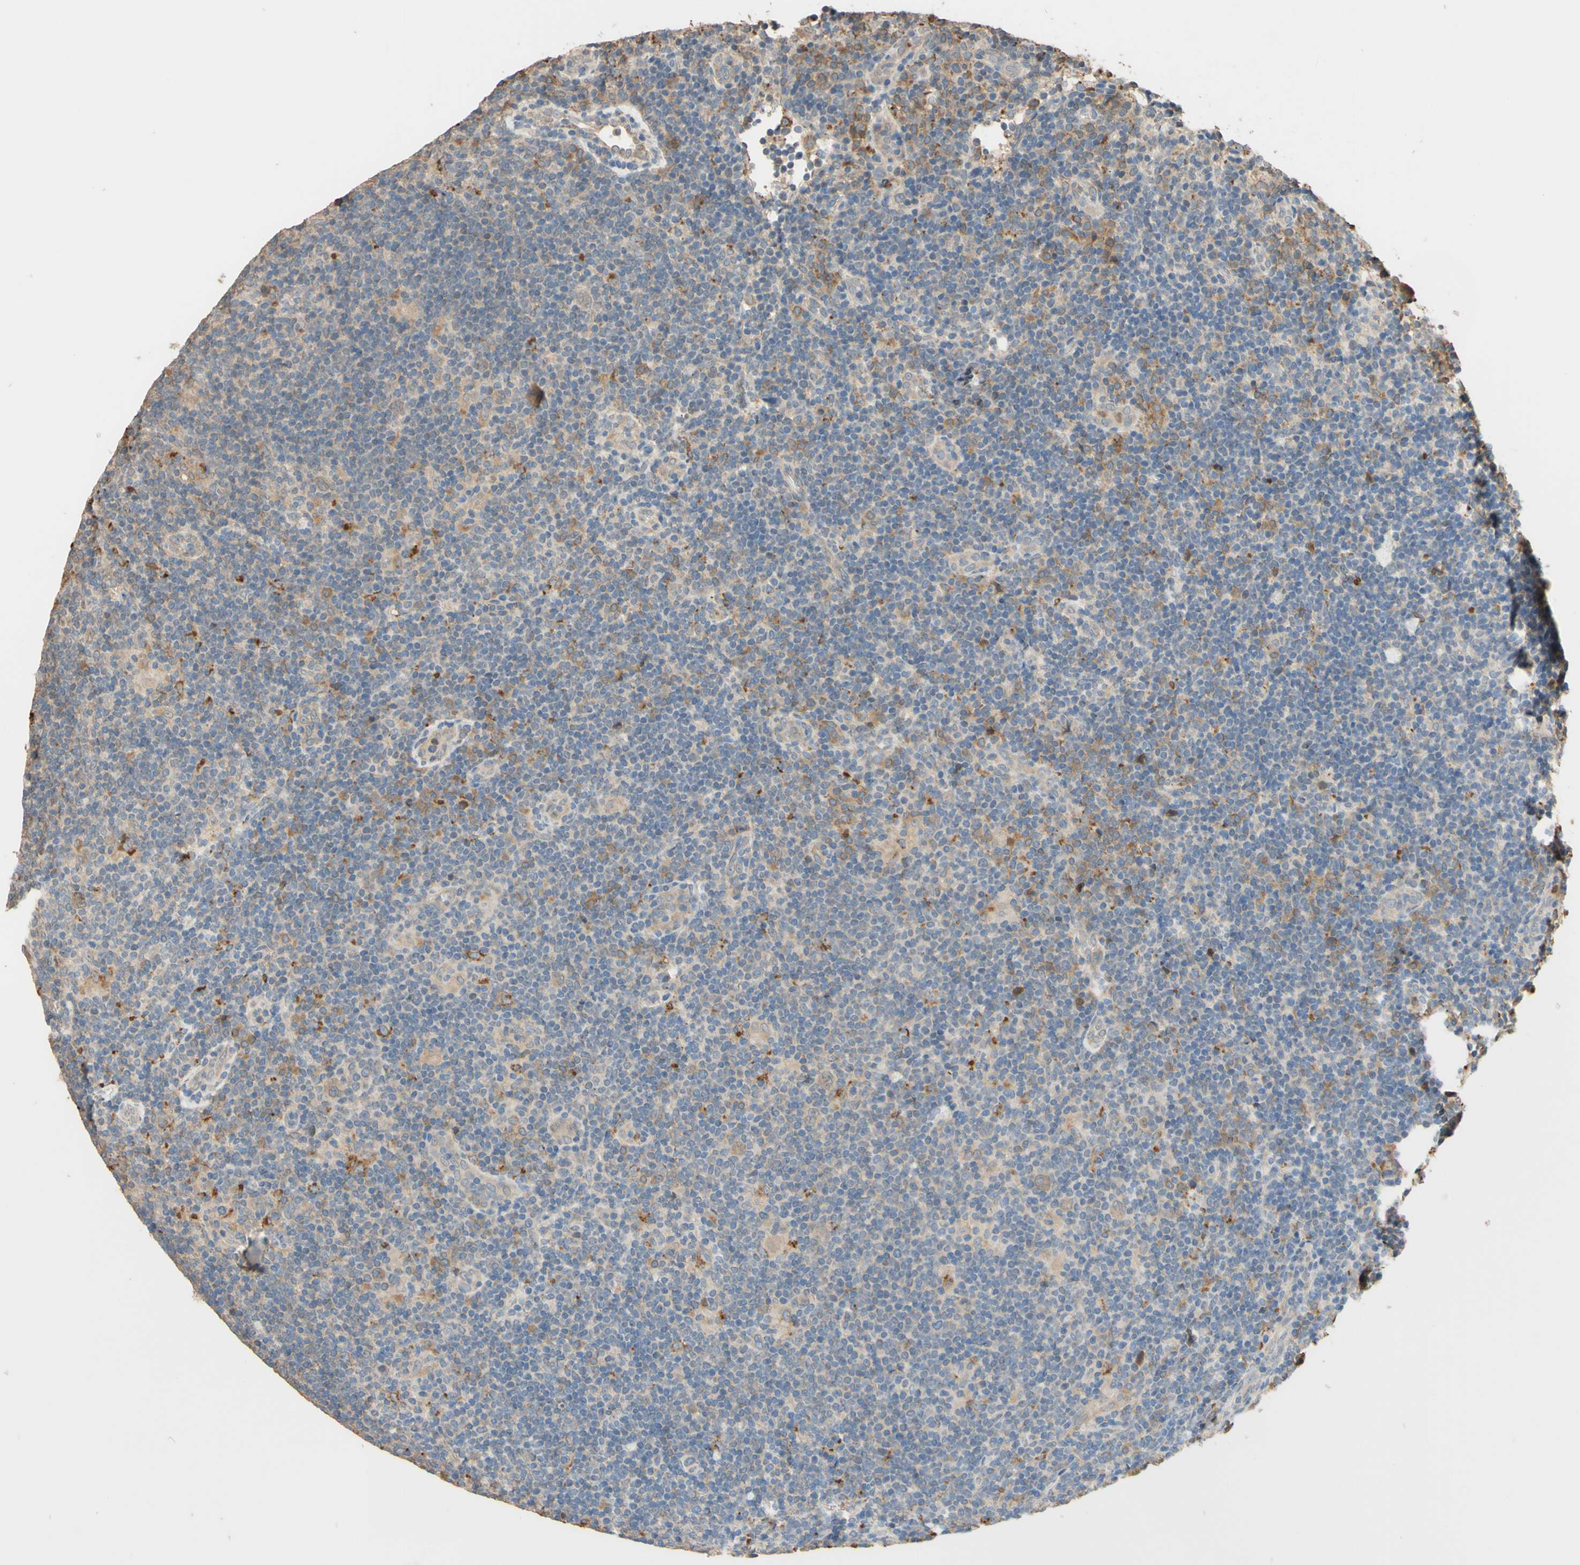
{"staining": {"intensity": "weak", "quantity": ">75%", "location": "cytoplasmic/membranous"}, "tissue": "lymphoma", "cell_type": "Tumor cells", "image_type": "cancer", "snomed": [{"axis": "morphology", "description": "Hodgkin's disease, NOS"}, {"axis": "topography", "description": "Lymph node"}], "caption": "Tumor cells show low levels of weak cytoplasmic/membranous staining in about >75% of cells in Hodgkin's disease.", "gene": "SMIM19", "patient": {"sex": "female", "age": 57}}